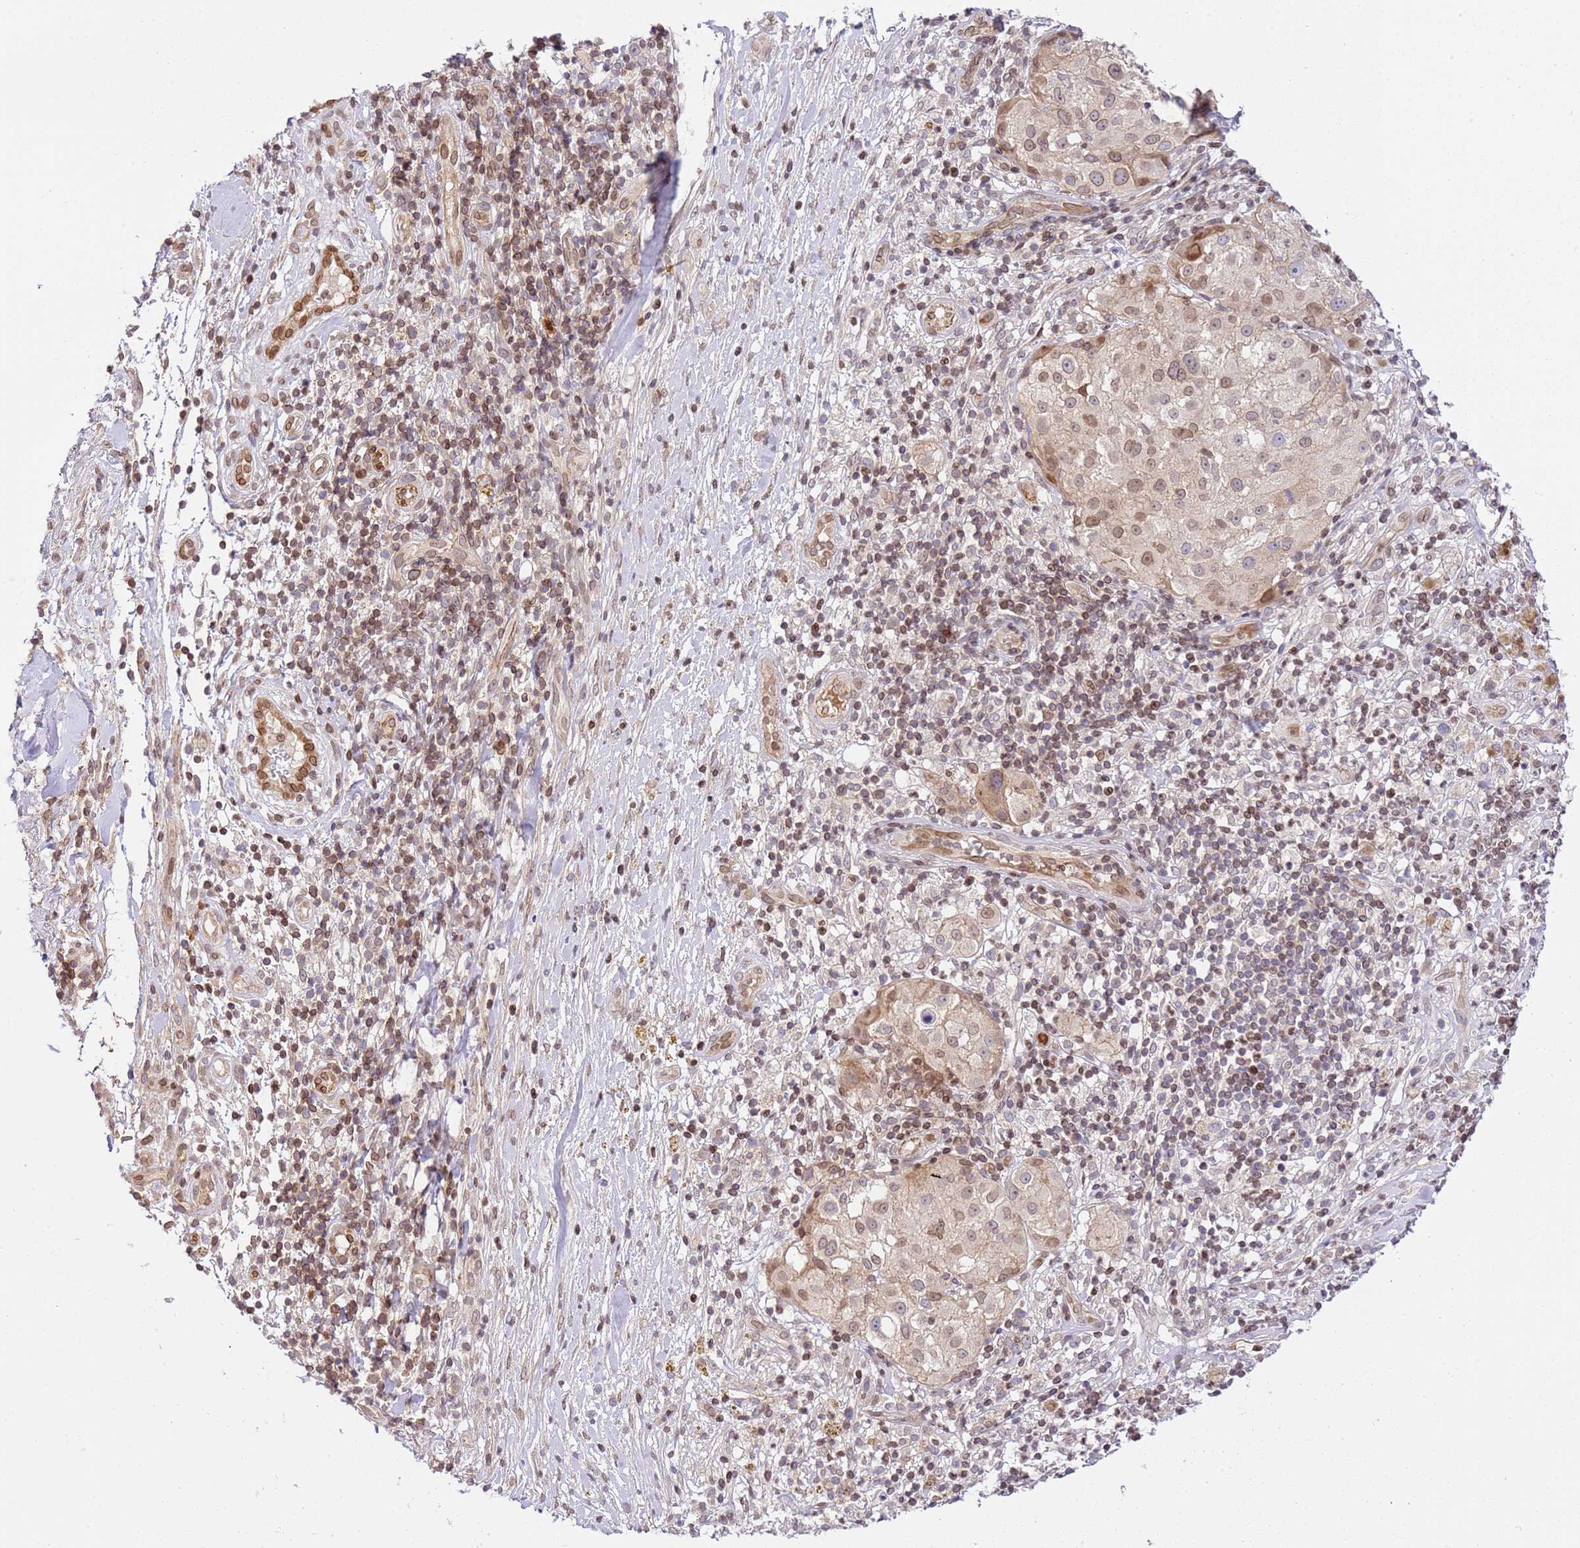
{"staining": {"intensity": "moderate", "quantity": "<25%", "location": "cytoplasmic/membranous,nuclear"}, "tissue": "melanoma", "cell_type": "Tumor cells", "image_type": "cancer", "snomed": [{"axis": "morphology", "description": "Normal morphology"}, {"axis": "morphology", "description": "Malignant melanoma, NOS"}, {"axis": "topography", "description": "Skin"}], "caption": "A high-resolution photomicrograph shows IHC staining of melanoma, which demonstrates moderate cytoplasmic/membranous and nuclear positivity in approximately <25% of tumor cells.", "gene": "TRIM37", "patient": {"sex": "female", "age": 72}}